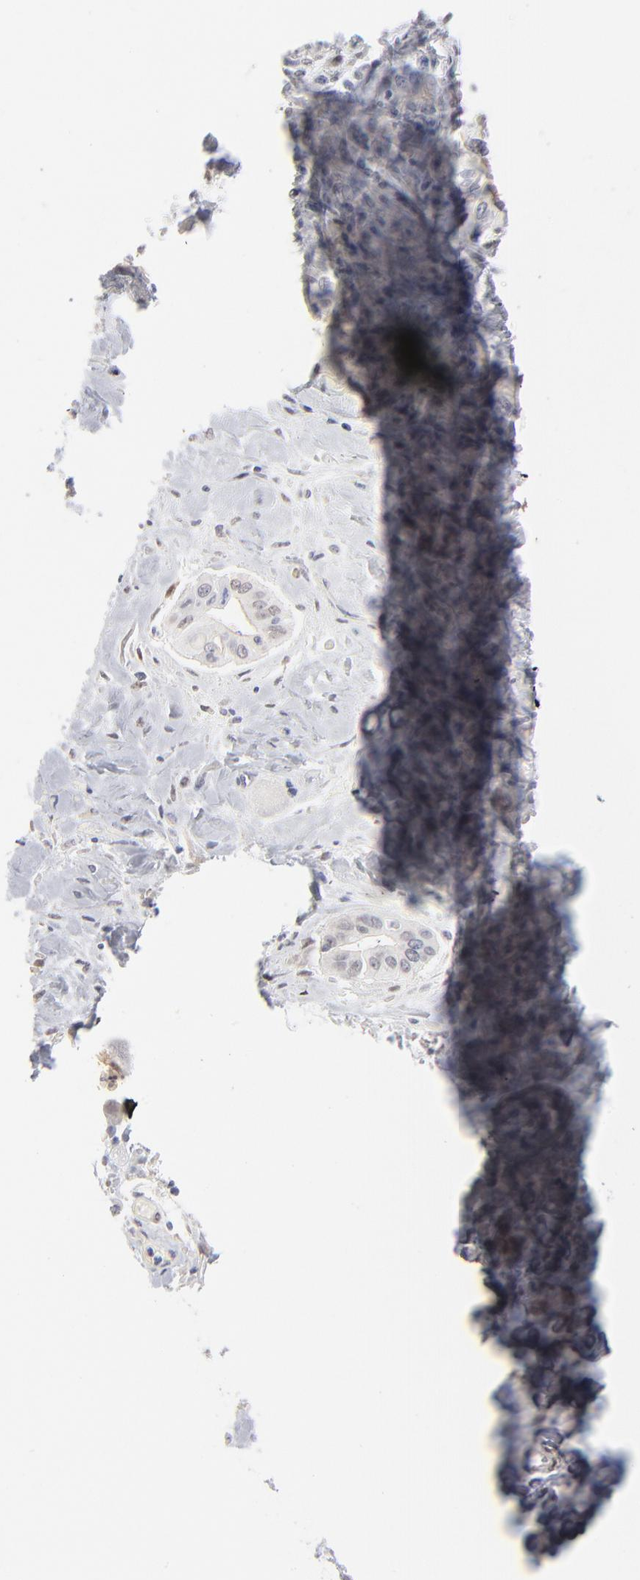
{"staining": {"intensity": "weak", "quantity": "<25%", "location": "nuclear"}, "tissue": "pancreatic cancer", "cell_type": "Tumor cells", "image_type": "cancer", "snomed": [{"axis": "morphology", "description": "Adenocarcinoma, NOS"}, {"axis": "topography", "description": "Pancreas"}], "caption": "High power microscopy photomicrograph of an immunohistochemistry (IHC) image of adenocarcinoma (pancreatic), revealing no significant positivity in tumor cells.", "gene": "RBM3", "patient": {"sex": "male", "age": 77}}